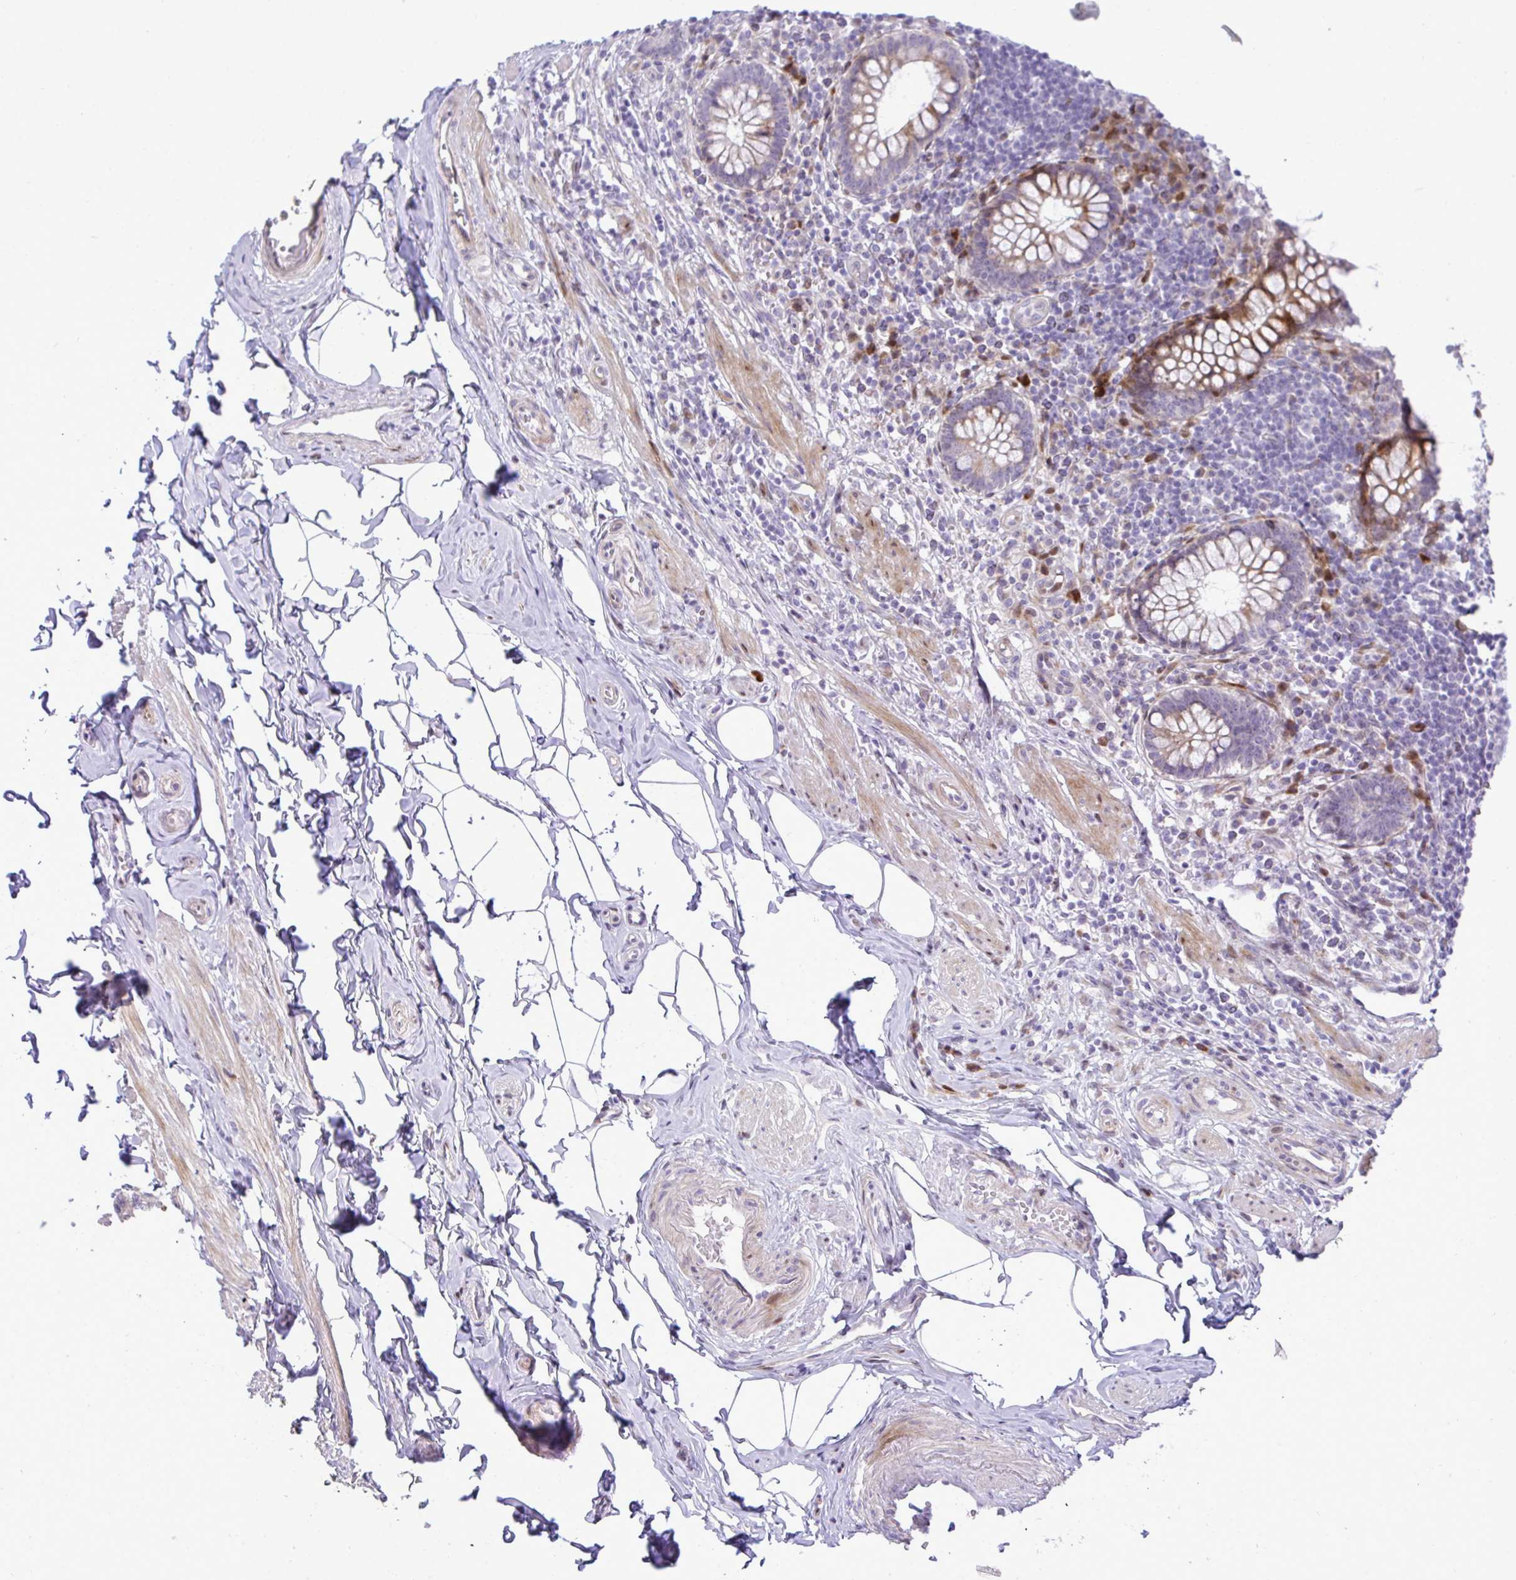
{"staining": {"intensity": "strong", "quantity": "<25%", "location": "cytoplasmic/membranous"}, "tissue": "appendix", "cell_type": "Glandular cells", "image_type": "normal", "snomed": [{"axis": "morphology", "description": "Normal tissue, NOS"}, {"axis": "topography", "description": "Appendix"}], "caption": "Immunohistochemistry (IHC) histopathology image of normal appendix: appendix stained using IHC shows medium levels of strong protein expression localized specifically in the cytoplasmic/membranous of glandular cells, appearing as a cytoplasmic/membranous brown color.", "gene": "CASTOR2", "patient": {"sex": "female", "age": 56}}